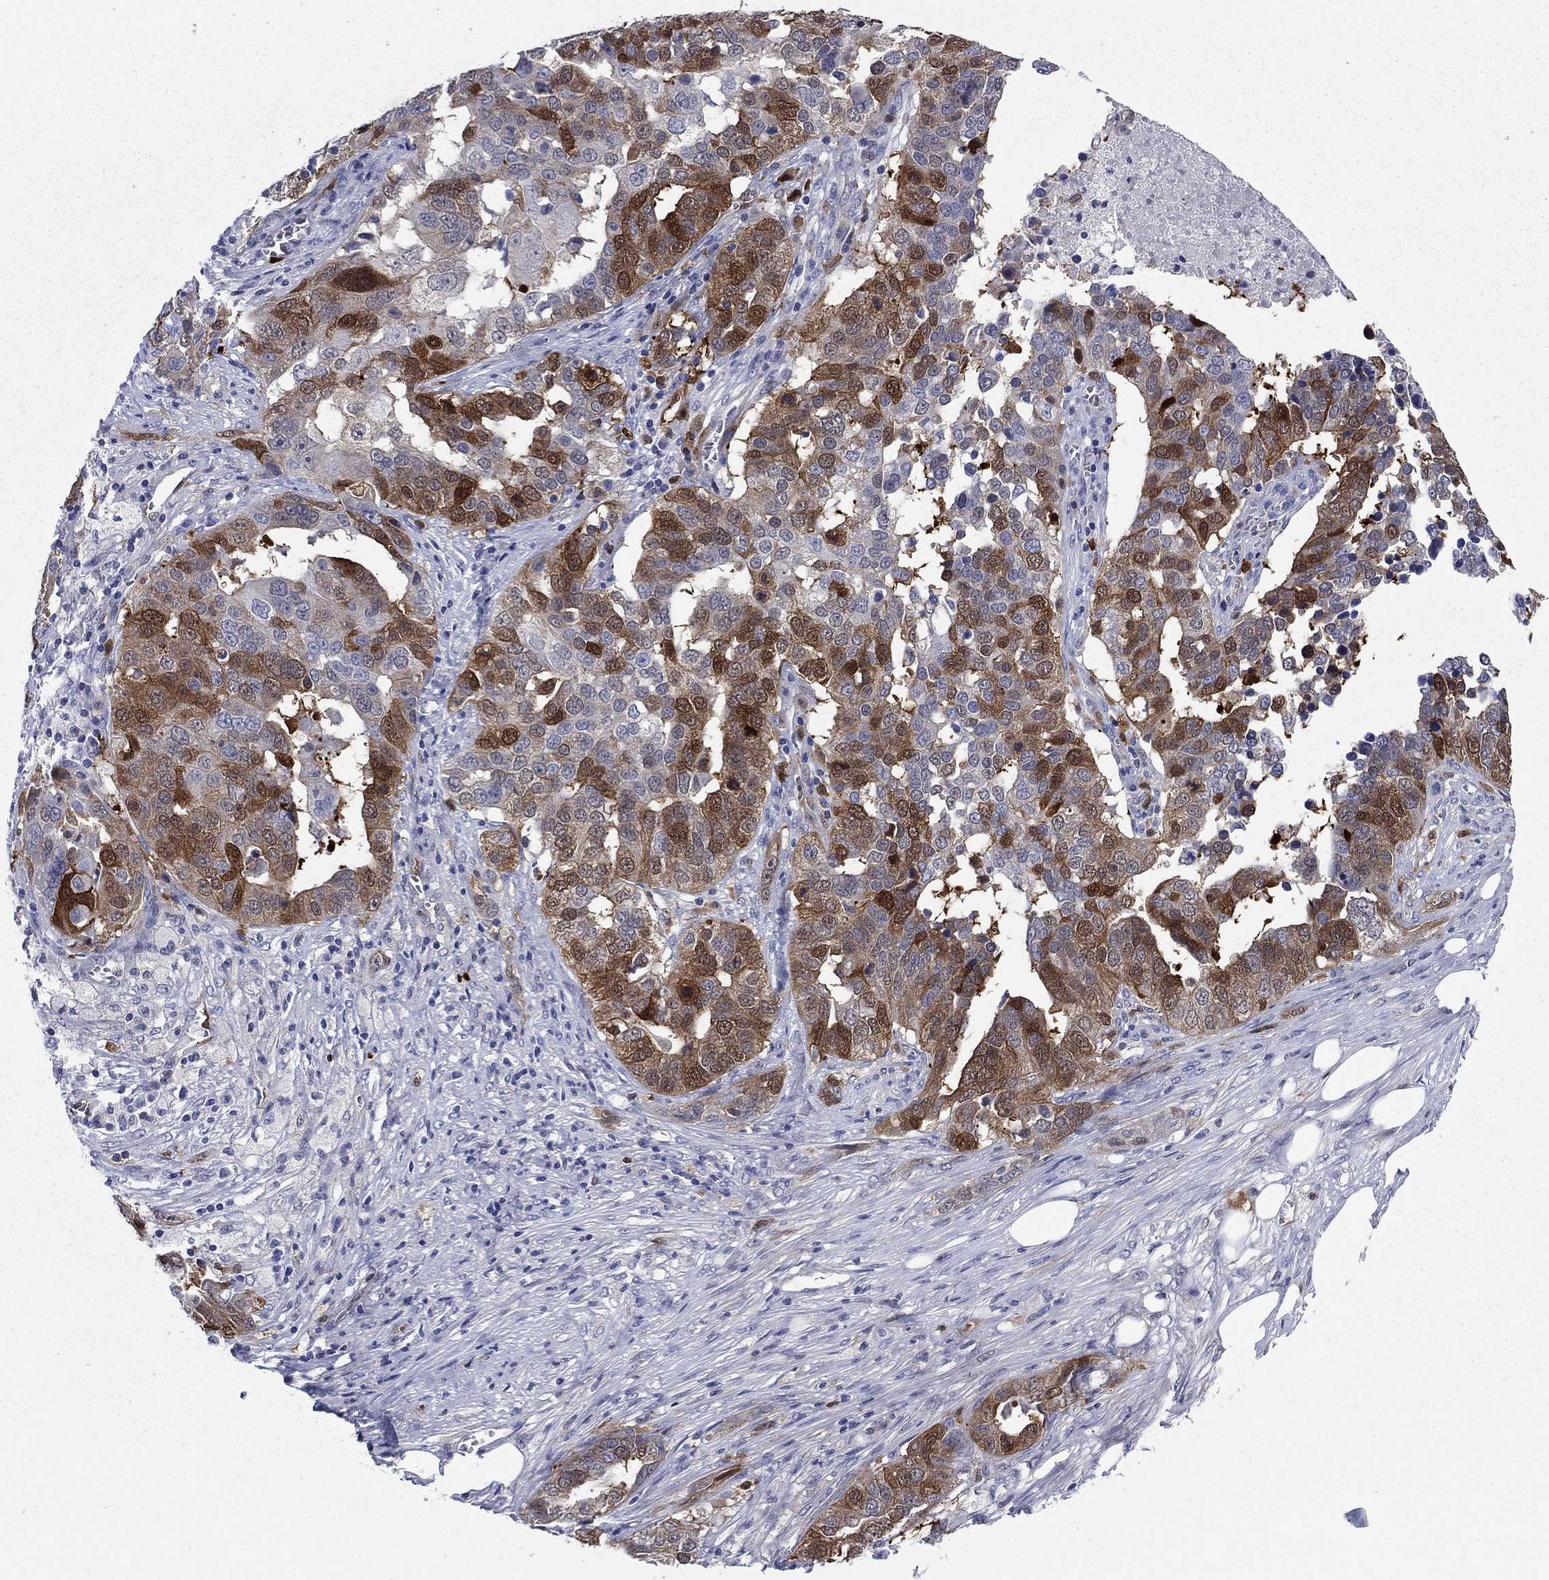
{"staining": {"intensity": "strong", "quantity": ">75%", "location": "cytoplasmic/membranous"}, "tissue": "ovarian cancer", "cell_type": "Tumor cells", "image_type": "cancer", "snomed": [{"axis": "morphology", "description": "Carcinoma, endometroid"}, {"axis": "topography", "description": "Soft tissue"}, {"axis": "topography", "description": "Ovary"}], "caption": "Protein staining displays strong cytoplasmic/membranous expression in approximately >75% of tumor cells in ovarian endometroid carcinoma.", "gene": "STMN1", "patient": {"sex": "female", "age": 52}}